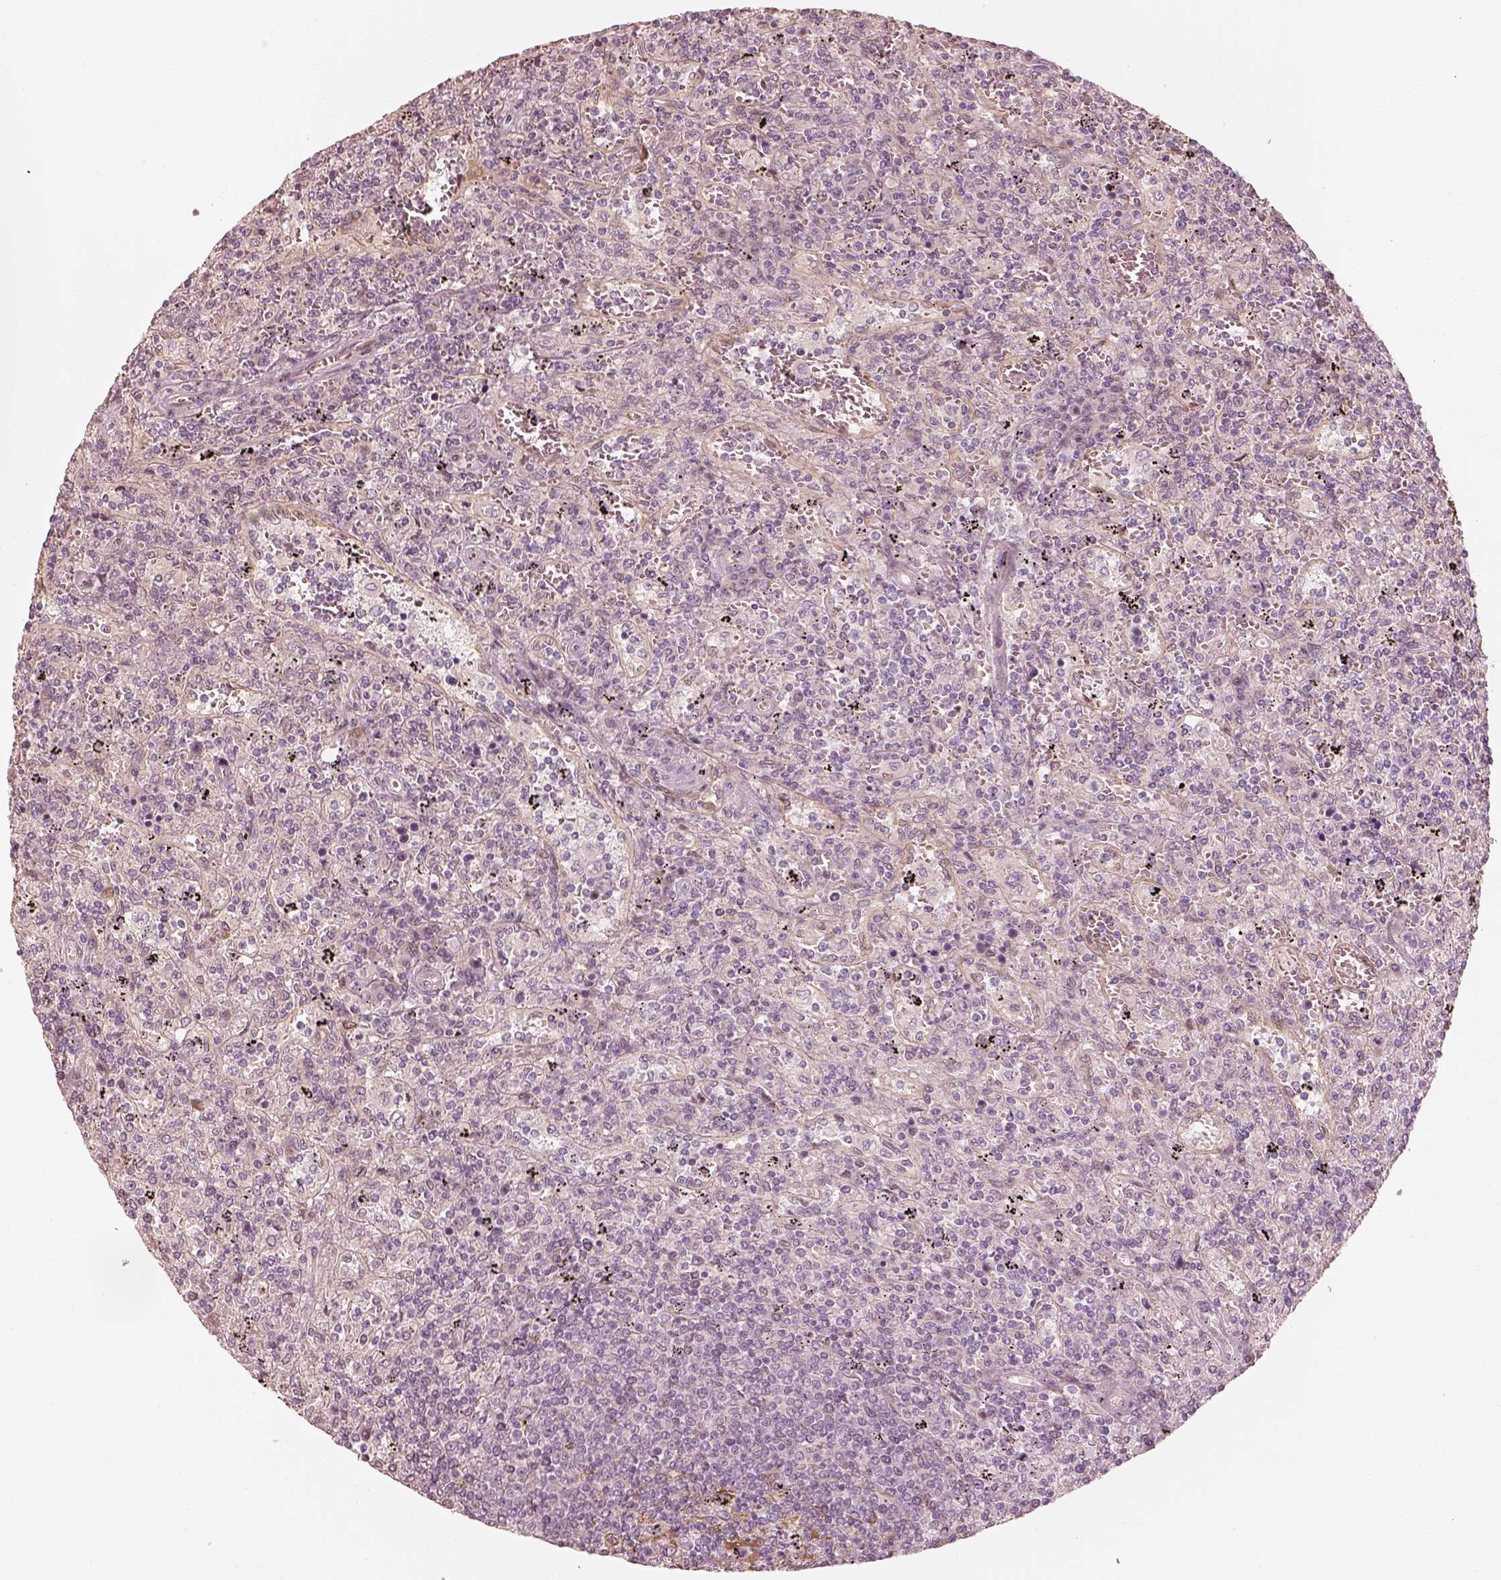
{"staining": {"intensity": "negative", "quantity": "none", "location": "none"}, "tissue": "lymphoma", "cell_type": "Tumor cells", "image_type": "cancer", "snomed": [{"axis": "morphology", "description": "Malignant lymphoma, non-Hodgkin's type, Low grade"}, {"axis": "topography", "description": "Spleen"}], "caption": "DAB immunohistochemical staining of human malignant lymphoma, non-Hodgkin's type (low-grade) reveals no significant positivity in tumor cells.", "gene": "WLS", "patient": {"sex": "male", "age": 62}}